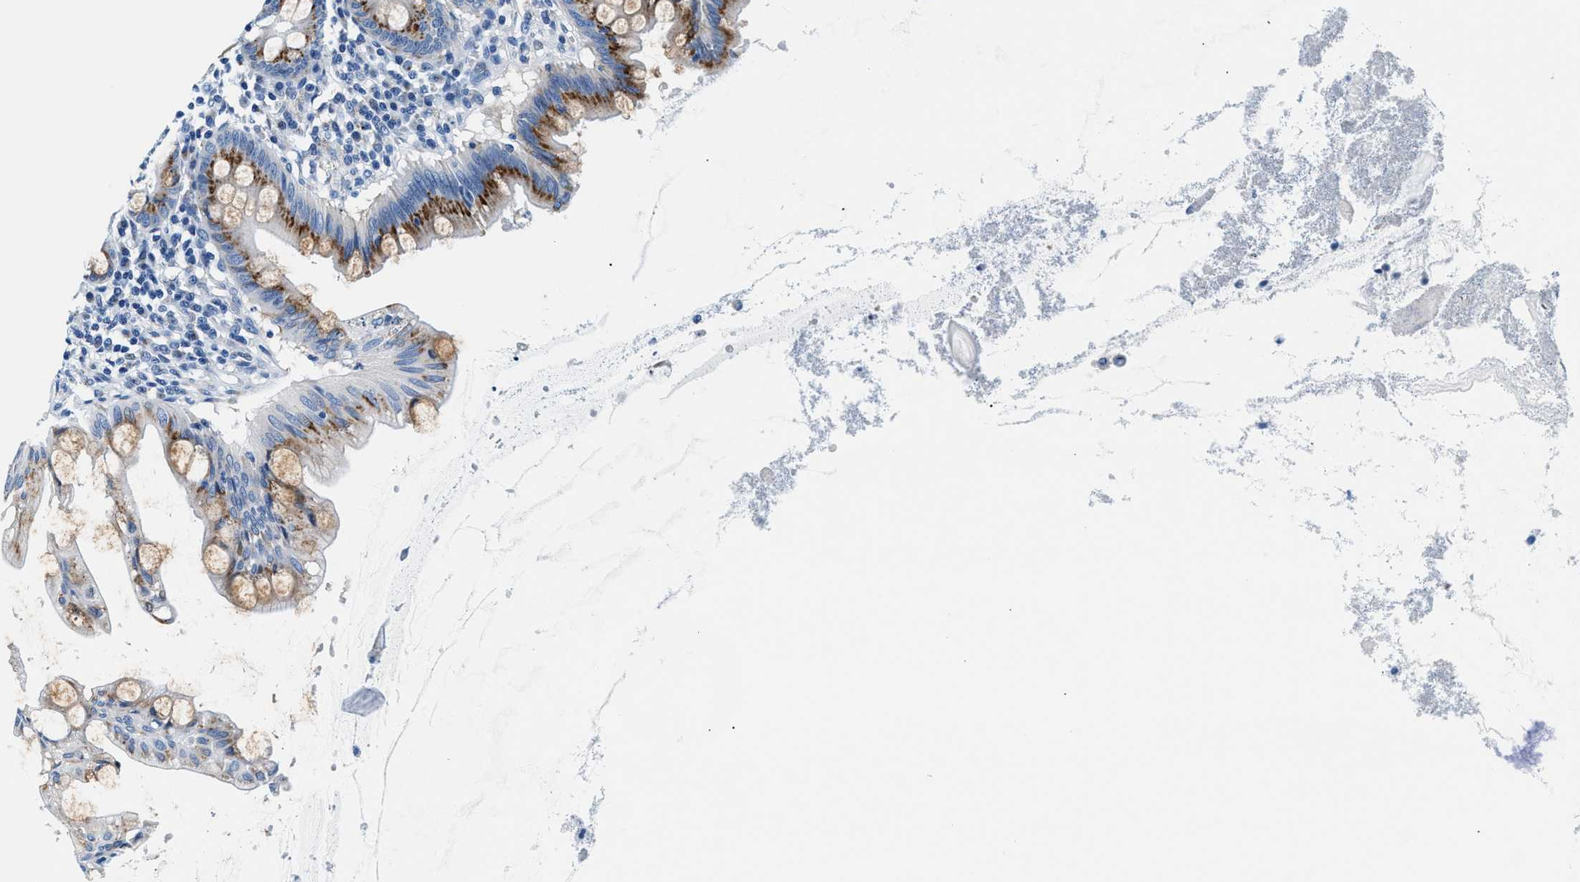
{"staining": {"intensity": "strong", "quantity": ">75%", "location": "cytoplasmic/membranous"}, "tissue": "appendix", "cell_type": "Glandular cells", "image_type": "normal", "snomed": [{"axis": "morphology", "description": "Normal tissue, NOS"}, {"axis": "topography", "description": "Appendix"}], "caption": "DAB immunohistochemical staining of normal human appendix shows strong cytoplasmic/membranous protein staining in approximately >75% of glandular cells. (DAB = brown stain, brightfield microscopy at high magnification).", "gene": "VPS53", "patient": {"sex": "male", "age": 56}}